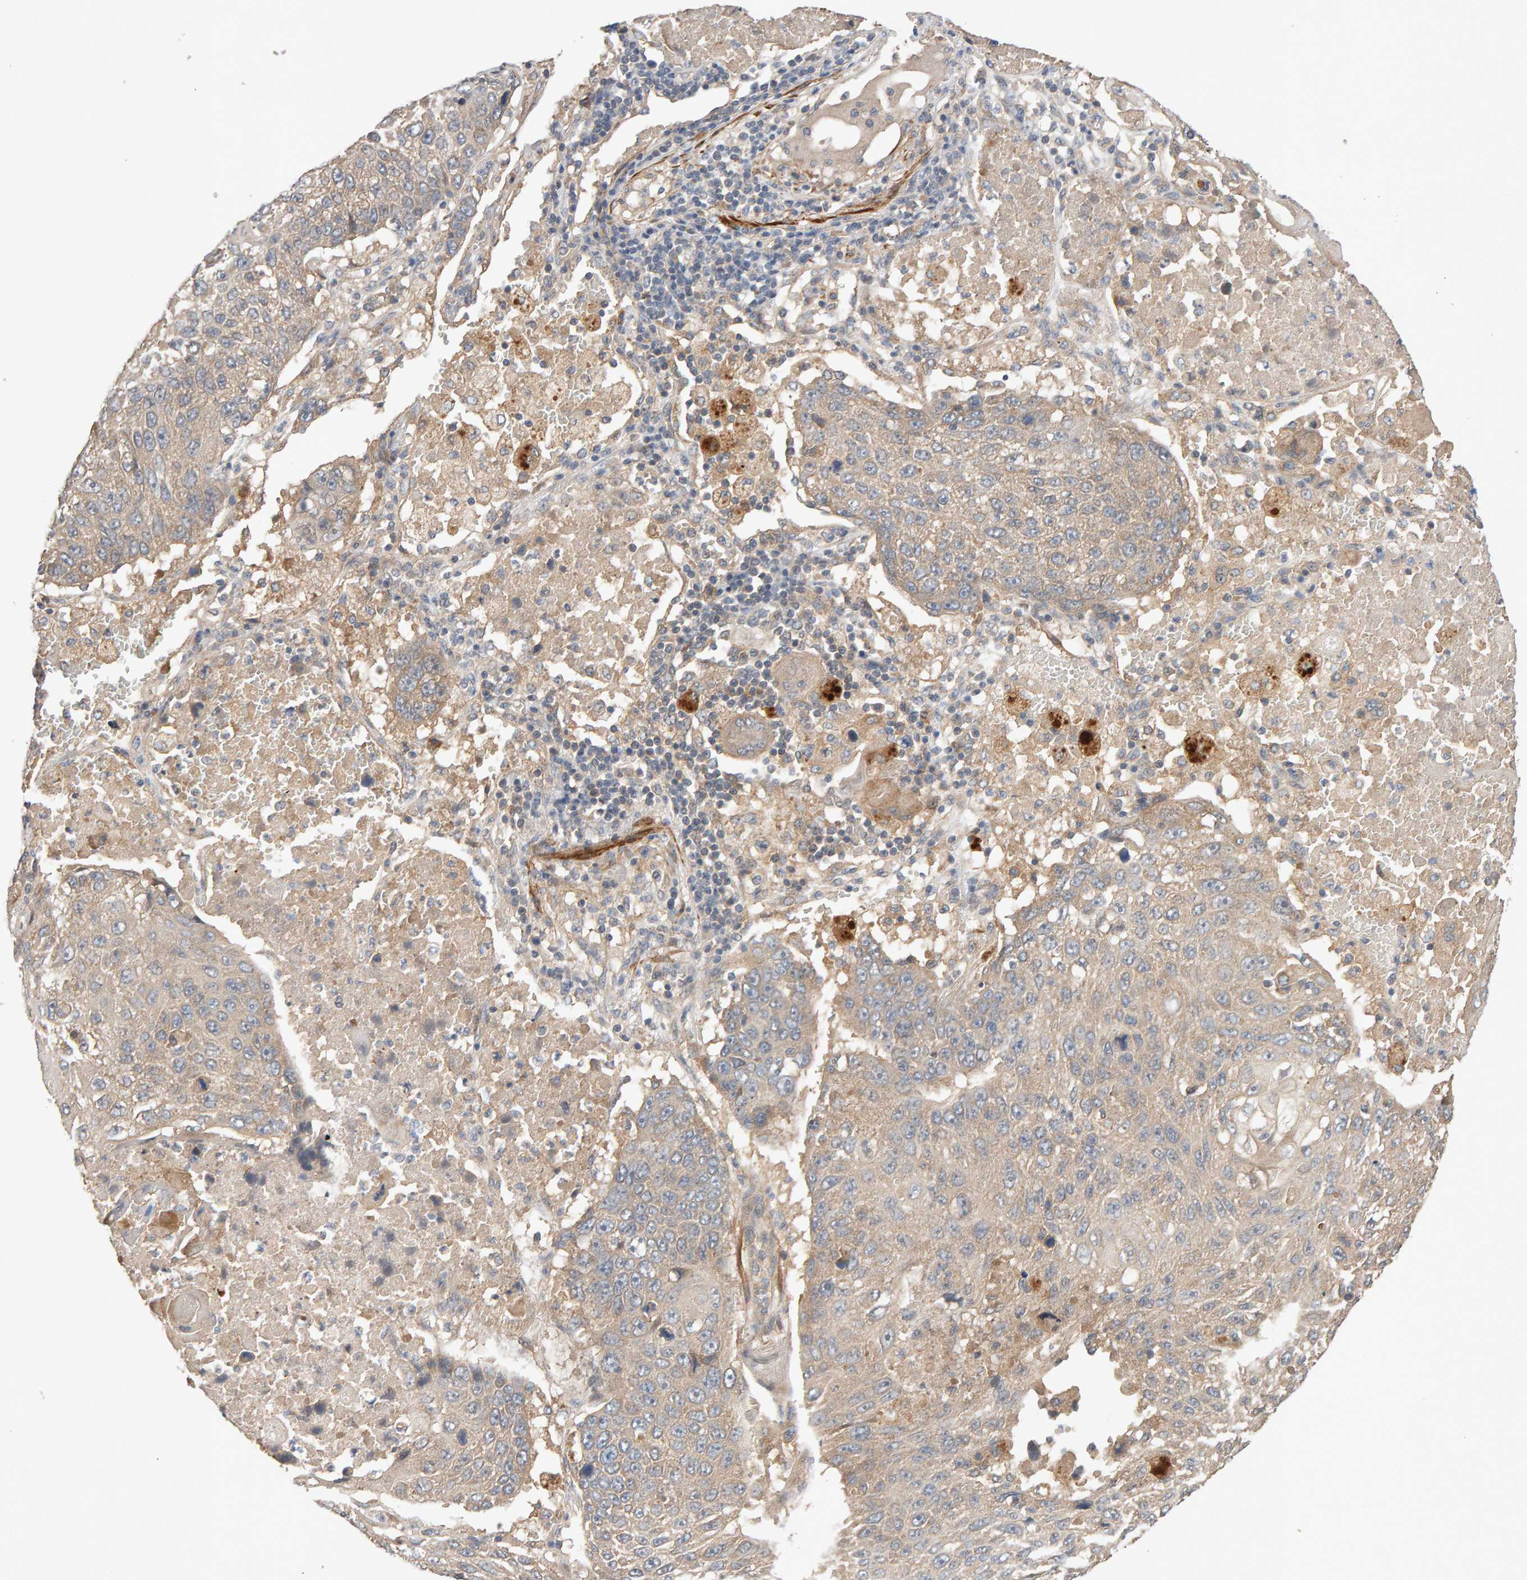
{"staining": {"intensity": "weak", "quantity": "<25%", "location": "cytoplasmic/membranous"}, "tissue": "lung cancer", "cell_type": "Tumor cells", "image_type": "cancer", "snomed": [{"axis": "morphology", "description": "Squamous cell carcinoma, NOS"}, {"axis": "topography", "description": "Lung"}], "caption": "IHC micrograph of human lung cancer stained for a protein (brown), which reveals no staining in tumor cells.", "gene": "RNF19A", "patient": {"sex": "male", "age": 61}}